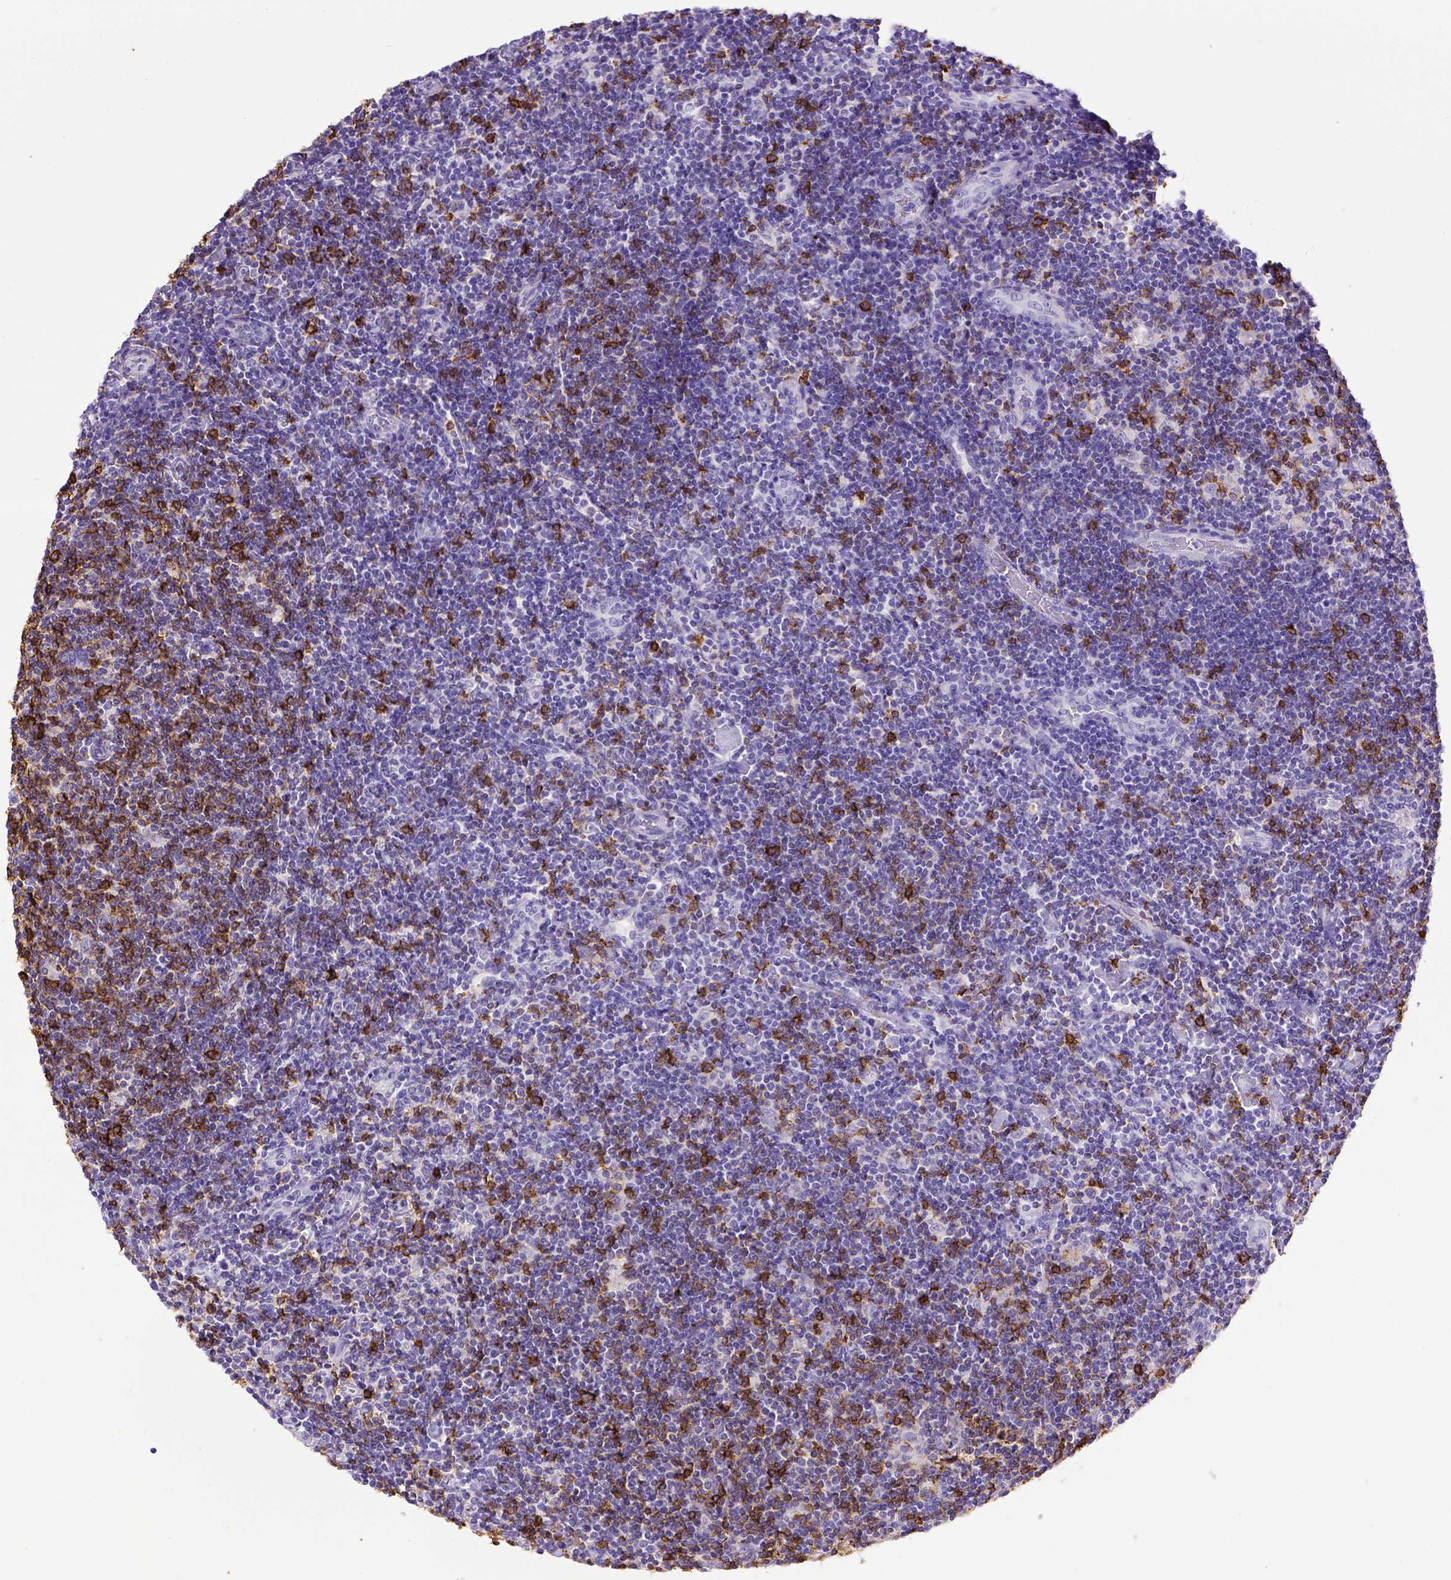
{"staining": {"intensity": "negative", "quantity": "none", "location": "none"}, "tissue": "lymphoma", "cell_type": "Tumor cells", "image_type": "cancer", "snomed": [{"axis": "morphology", "description": "Hodgkin's disease, NOS"}, {"axis": "topography", "description": "Lymph node"}], "caption": "An IHC photomicrograph of lymphoma is shown. There is no staining in tumor cells of lymphoma.", "gene": "B3GAT1", "patient": {"sex": "male", "age": 40}}